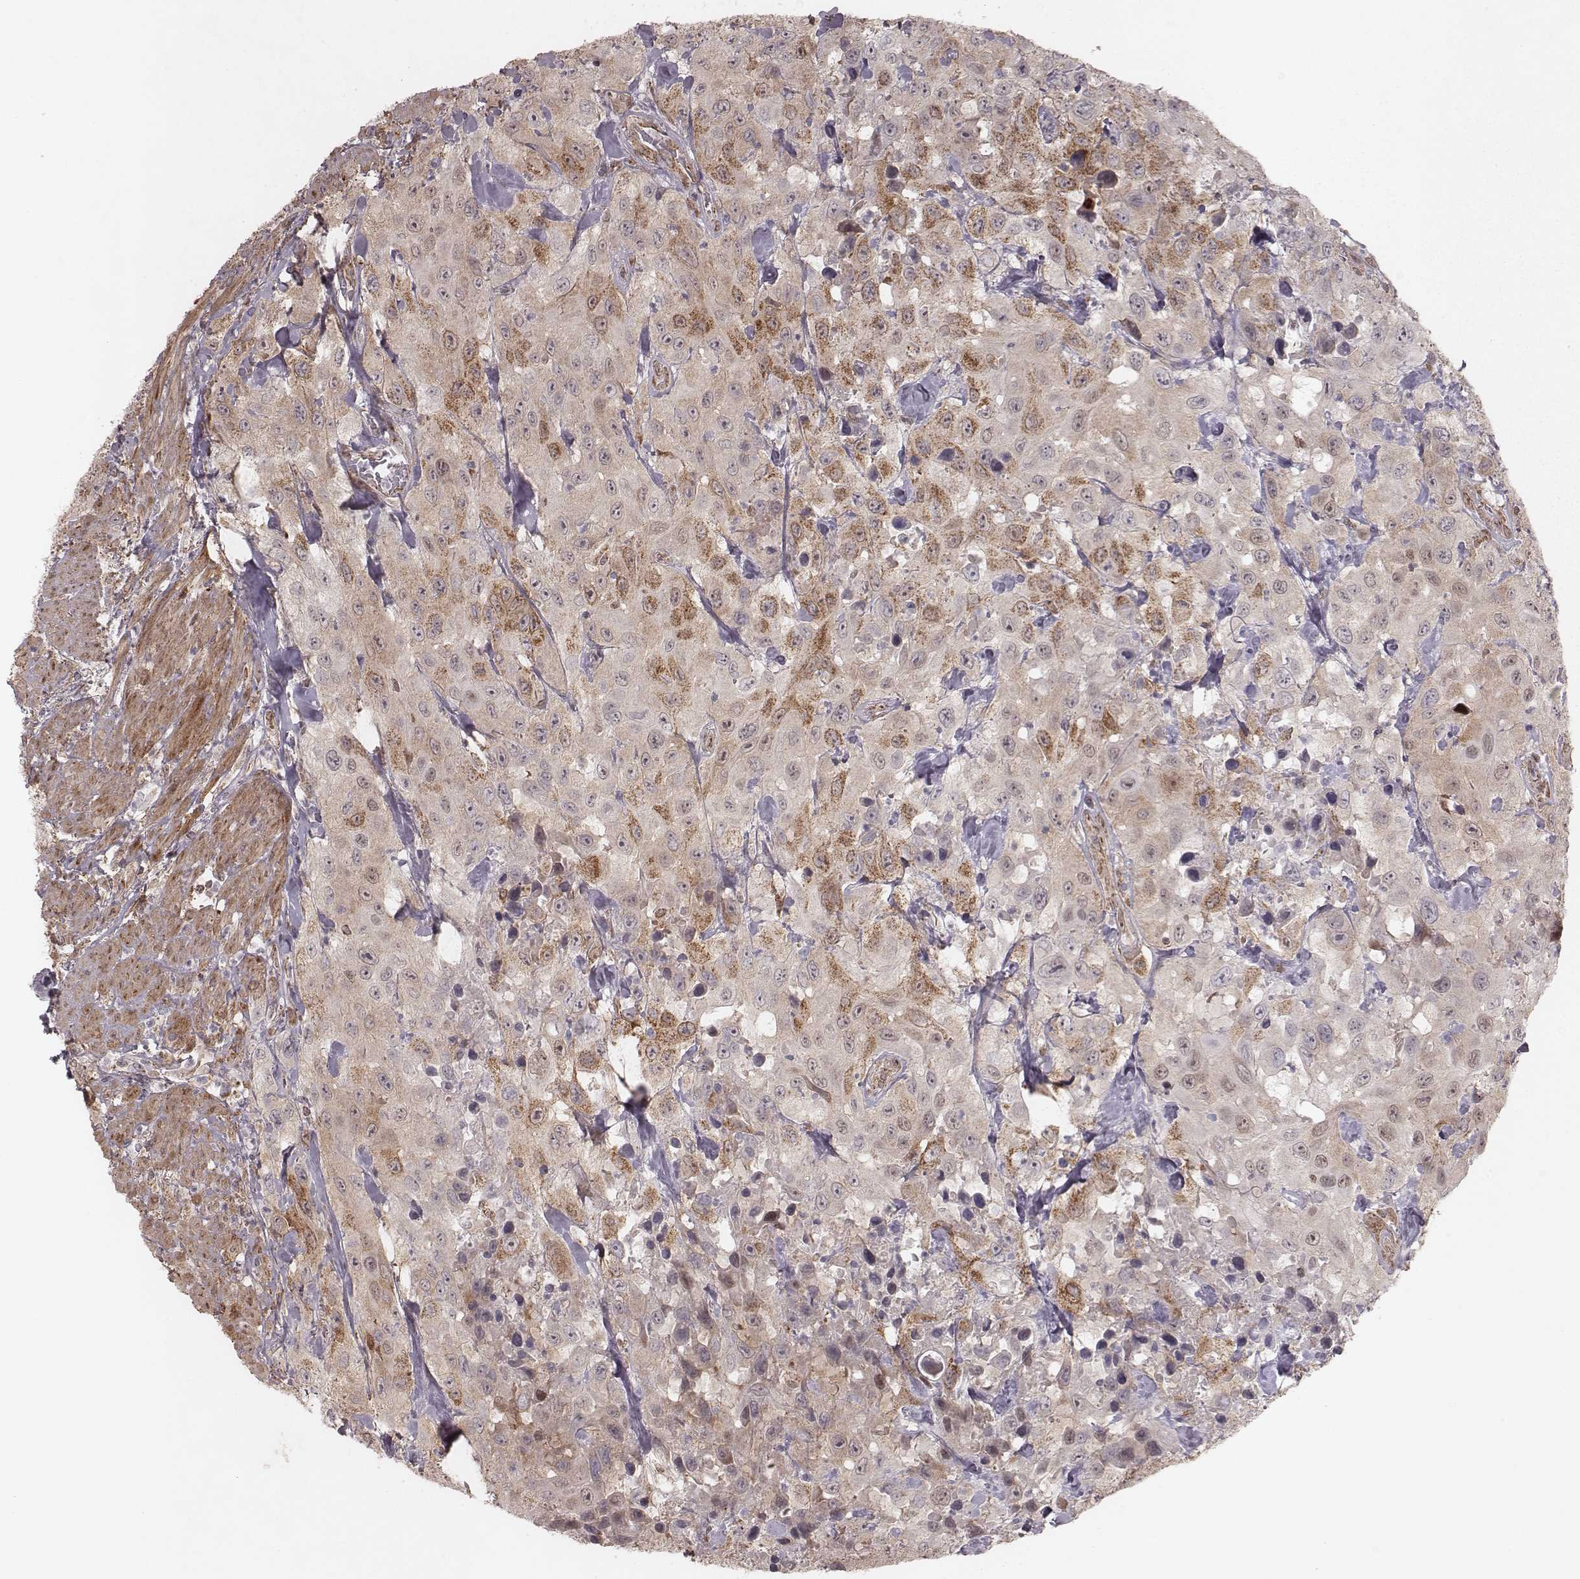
{"staining": {"intensity": "moderate", "quantity": "<25%", "location": "cytoplasmic/membranous"}, "tissue": "urothelial cancer", "cell_type": "Tumor cells", "image_type": "cancer", "snomed": [{"axis": "morphology", "description": "Urothelial carcinoma, High grade"}, {"axis": "topography", "description": "Urinary bladder"}], "caption": "High-grade urothelial carcinoma tissue reveals moderate cytoplasmic/membranous staining in about <25% of tumor cells, visualized by immunohistochemistry.", "gene": "NDUFA7", "patient": {"sex": "male", "age": 79}}